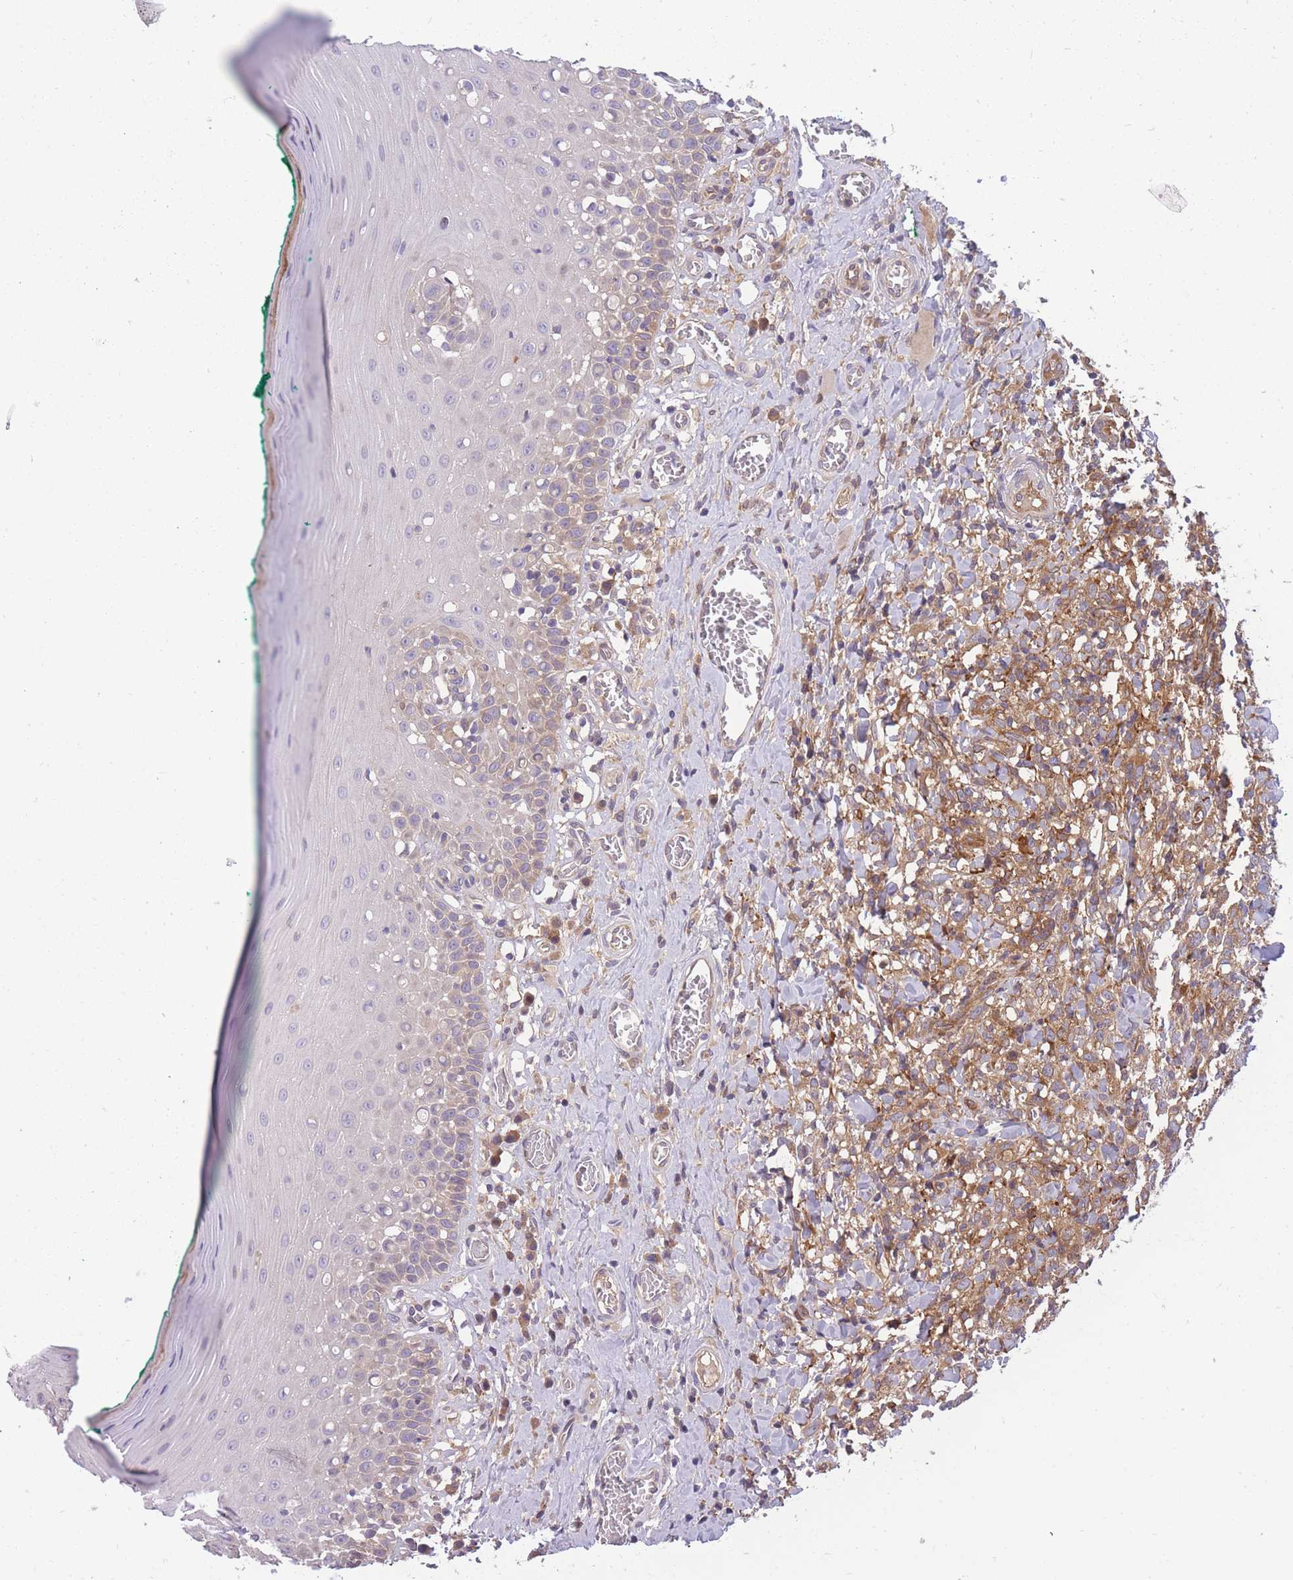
{"staining": {"intensity": "moderate", "quantity": "<25%", "location": "nuclear"}, "tissue": "oral mucosa", "cell_type": "Squamous epithelial cells", "image_type": "normal", "snomed": [{"axis": "morphology", "description": "Normal tissue, NOS"}, {"axis": "topography", "description": "Oral tissue"}], "caption": "Squamous epithelial cells exhibit low levels of moderate nuclear expression in approximately <25% of cells in benign human oral mucosa. (DAB (3,3'-diaminobenzidine) IHC, brown staining for protein, blue staining for nuclei).", "gene": "CRYGN", "patient": {"sex": "female", "age": 83}}